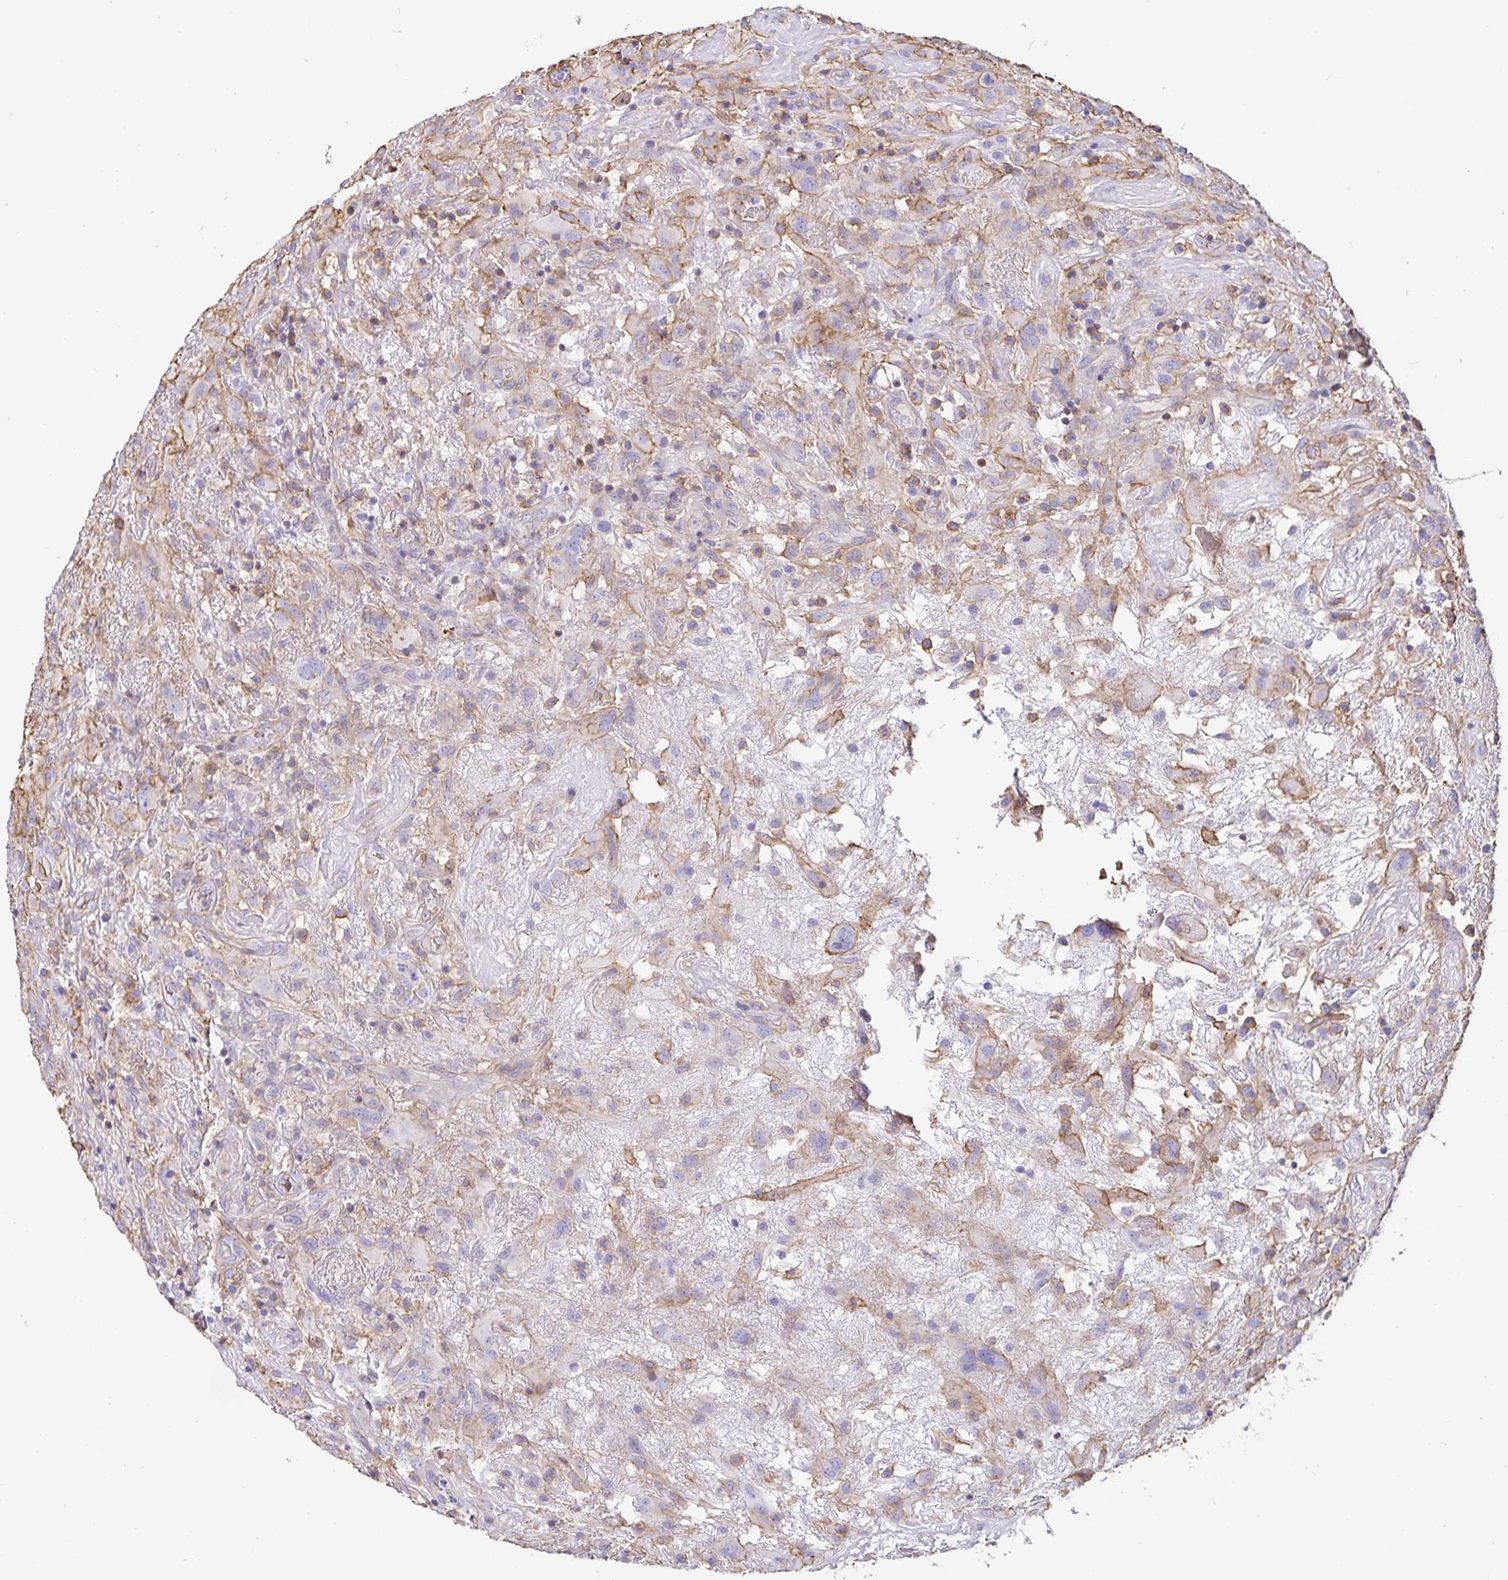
{"staining": {"intensity": "negative", "quantity": "none", "location": "none"}, "tissue": "glioma", "cell_type": "Tumor cells", "image_type": "cancer", "snomed": [{"axis": "morphology", "description": "Glioma, malignant, High grade"}, {"axis": "topography", "description": "Brain"}], "caption": "Tumor cells show no significant expression in glioma.", "gene": "ANXA2", "patient": {"sex": "male", "age": 46}}